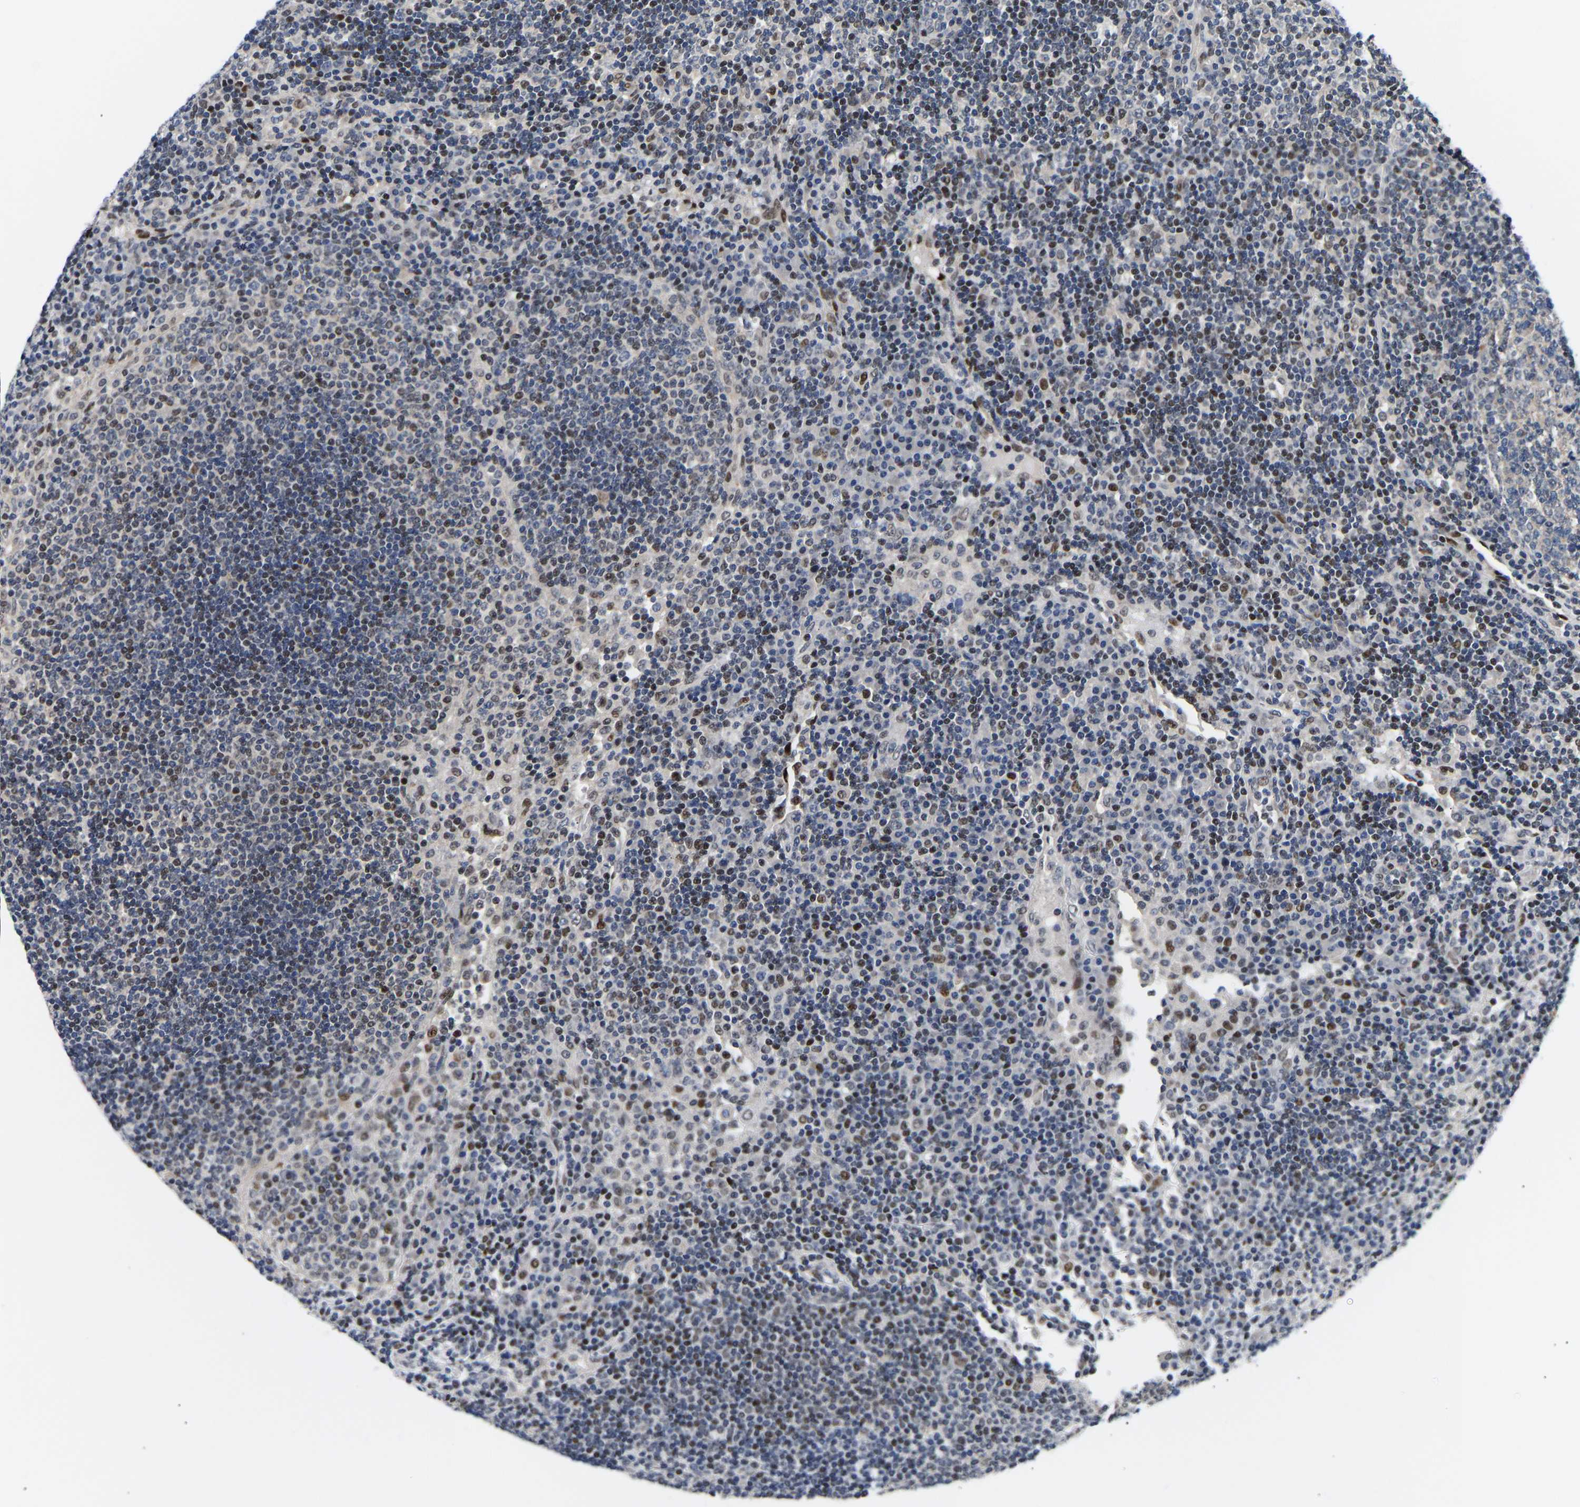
{"staining": {"intensity": "moderate", "quantity": "25%-75%", "location": "nuclear"}, "tissue": "lymph node", "cell_type": "Germinal center cells", "image_type": "normal", "snomed": [{"axis": "morphology", "description": "Normal tissue, NOS"}, {"axis": "topography", "description": "Lymph node"}], "caption": "Protein staining of normal lymph node demonstrates moderate nuclear expression in approximately 25%-75% of germinal center cells. (Stains: DAB (3,3'-diaminobenzidine) in brown, nuclei in blue, Microscopy: brightfield microscopy at high magnification).", "gene": "PTRHD1", "patient": {"sex": "female", "age": 53}}